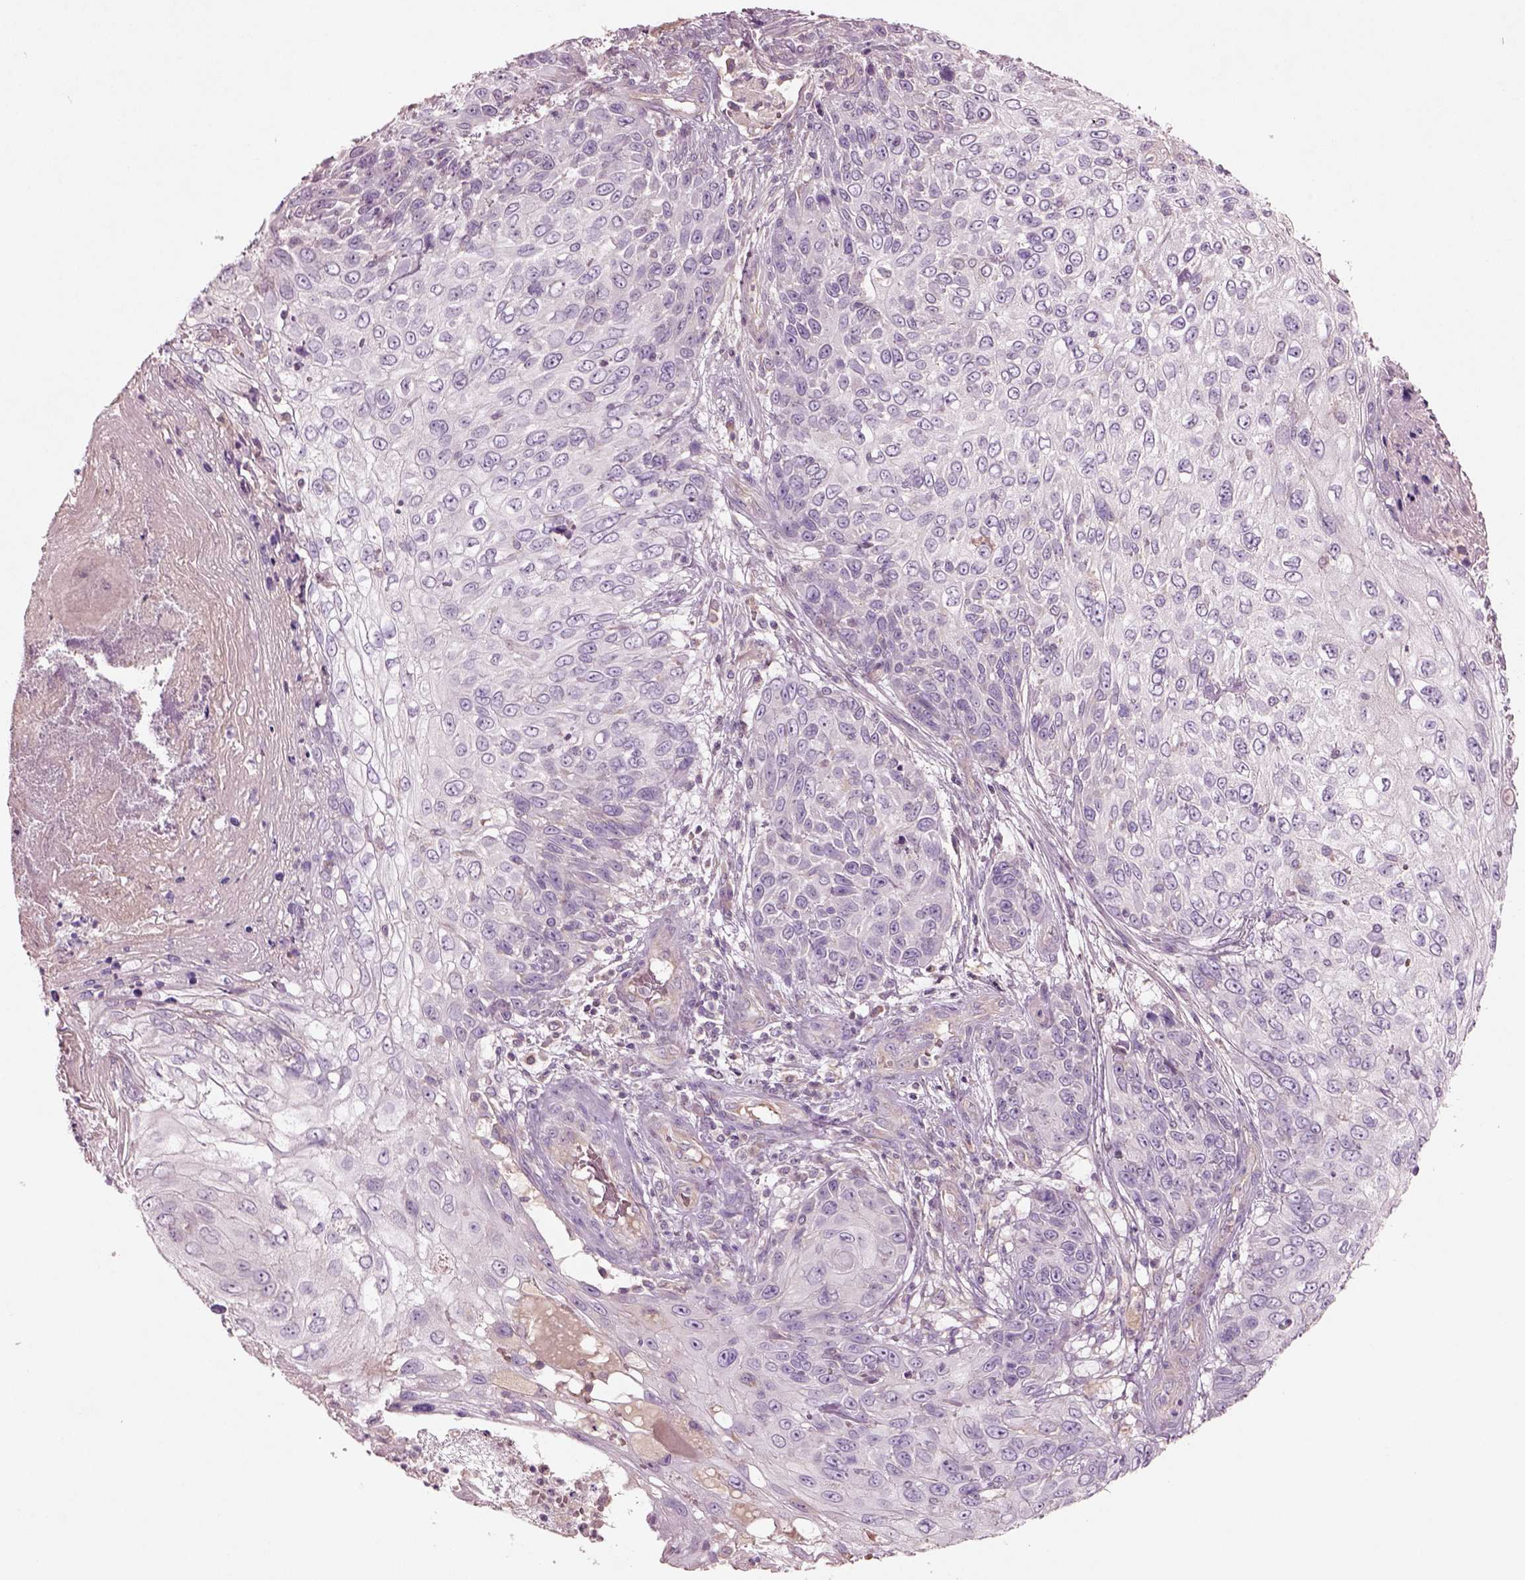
{"staining": {"intensity": "negative", "quantity": "none", "location": "none"}, "tissue": "skin cancer", "cell_type": "Tumor cells", "image_type": "cancer", "snomed": [{"axis": "morphology", "description": "Squamous cell carcinoma, NOS"}, {"axis": "topography", "description": "Skin"}], "caption": "DAB (3,3'-diaminobenzidine) immunohistochemical staining of squamous cell carcinoma (skin) demonstrates no significant expression in tumor cells. (DAB (3,3'-diaminobenzidine) immunohistochemistry, high magnification).", "gene": "DUOXA2", "patient": {"sex": "male", "age": 92}}